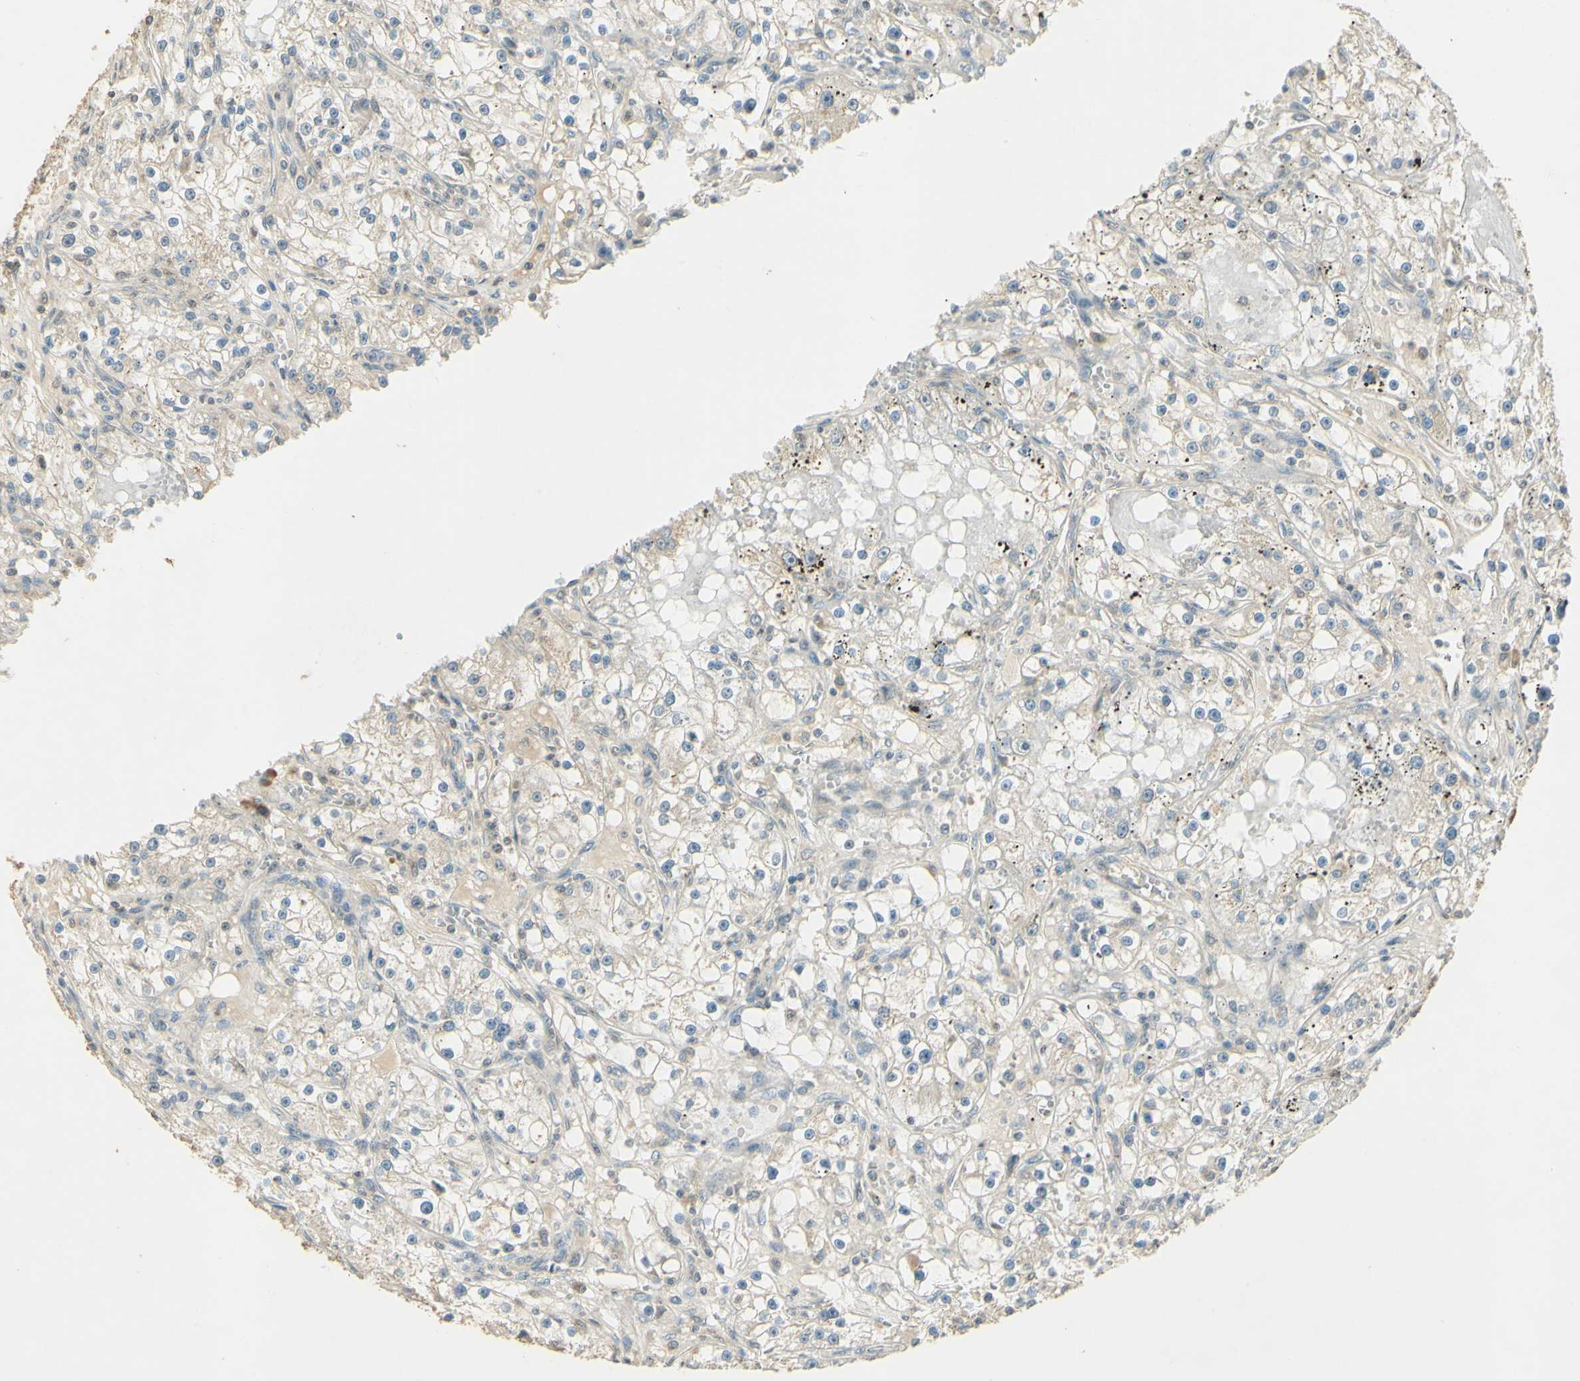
{"staining": {"intensity": "weak", "quantity": "25%-75%", "location": "cytoplasmic/membranous"}, "tissue": "renal cancer", "cell_type": "Tumor cells", "image_type": "cancer", "snomed": [{"axis": "morphology", "description": "Adenocarcinoma, NOS"}, {"axis": "topography", "description": "Kidney"}], "caption": "Immunohistochemical staining of renal adenocarcinoma shows weak cytoplasmic/membranous protein positivity in about 25%-75% of tumor cells. (DAB IHC, brown staining for protein, blue staining for nuclei).", "gene": "UXS1", "patient": {"sex": "male", "age": 56}}